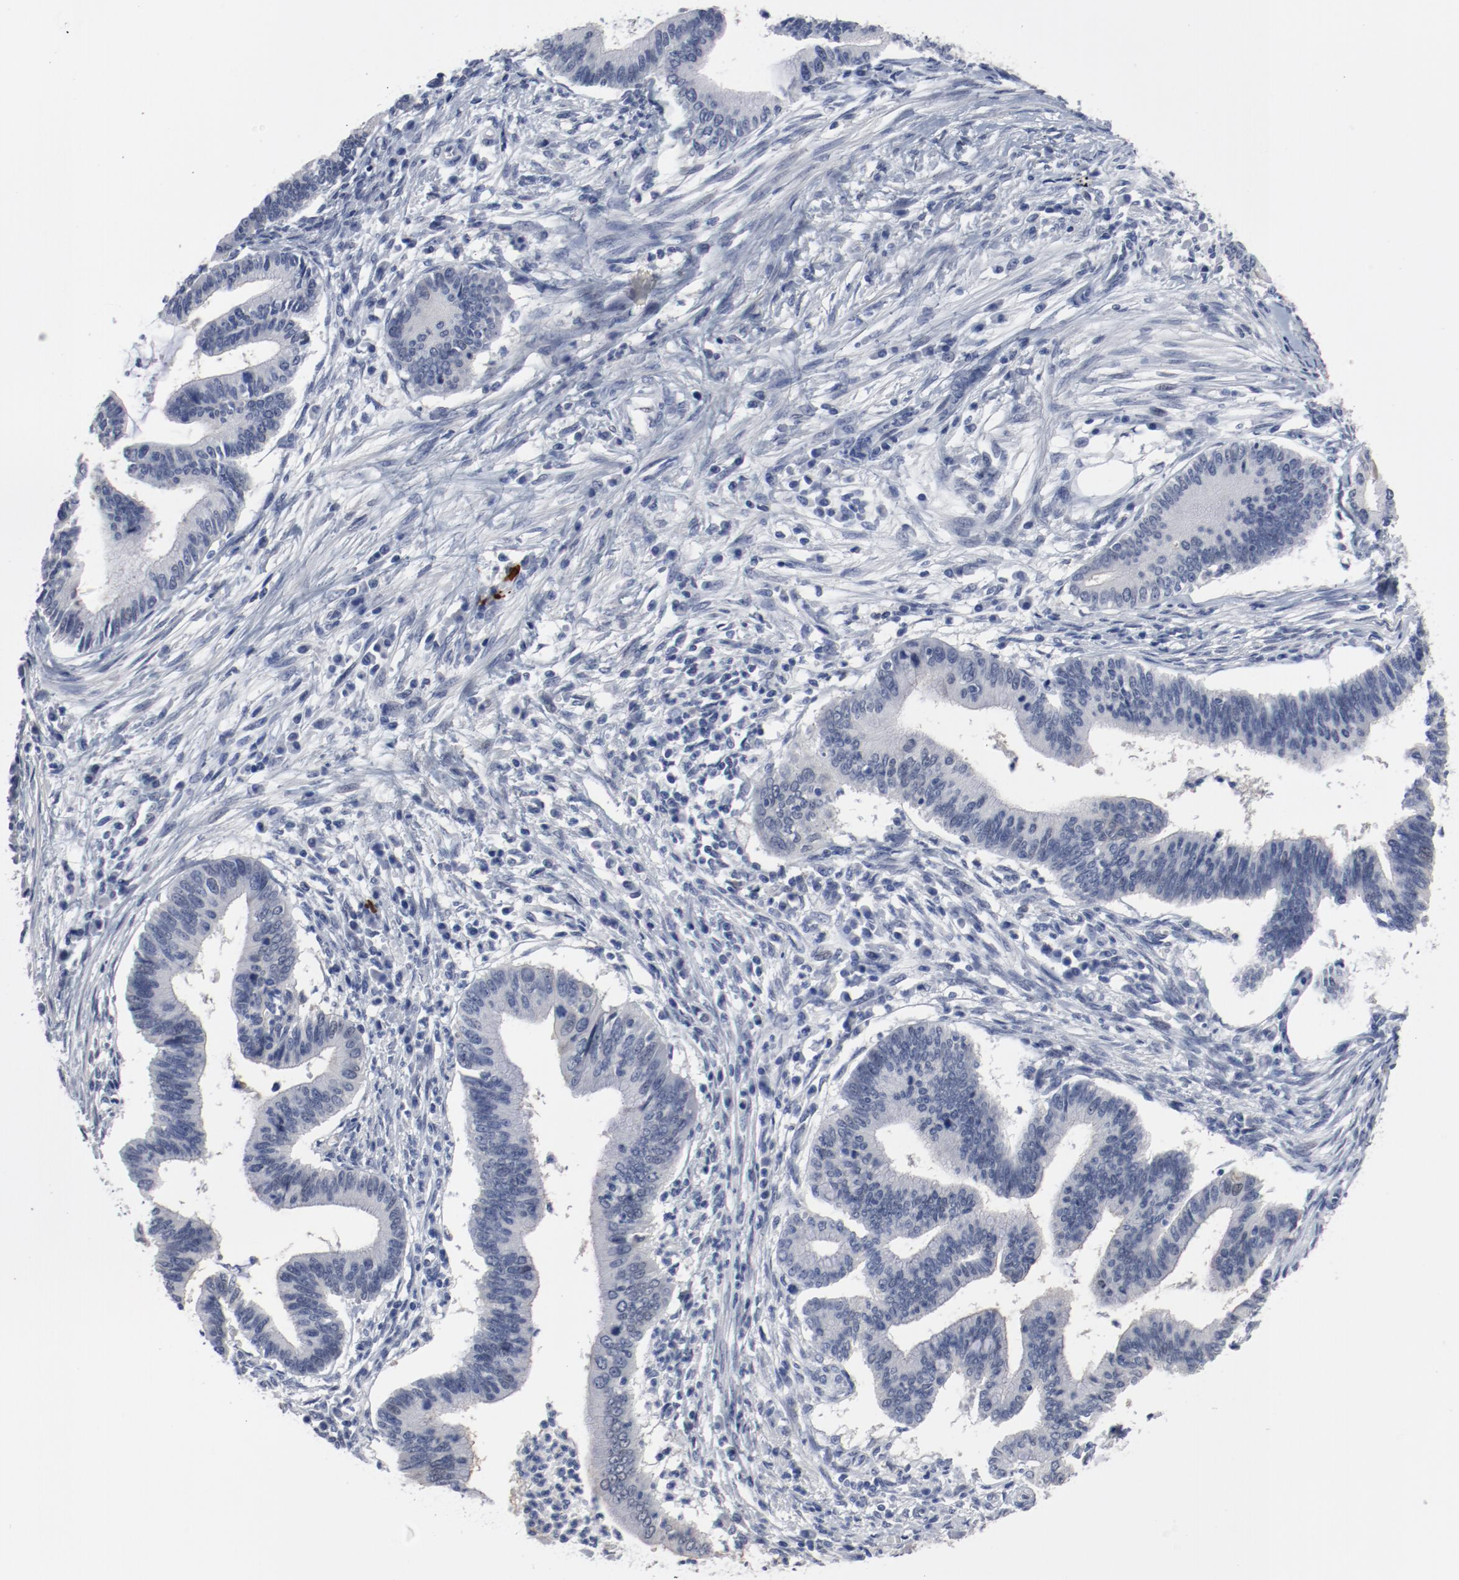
{"staining": {"intensity": "negative", "quantity": "none", "location": "none"}, "tissue": "cervical cancer", "cell_type": "Tumor cells", "image_type": "cancer", "snomed": [{"axis": "morphology", "description": "Adenocarcinoma, NOS"}, {"axis": "topography", "description": "Cervix"}], "caption": "Immunohistochemical staining of cervical cancer (adenocarcinoma) demonstrates no significant staining in tumor cells. (DAB (3,3'-diaminobenzidine) immunohistochemistry (IHC), high magnification).", "gene": "ANKLE2", "patient": {"sex": "female", "age": 36}}